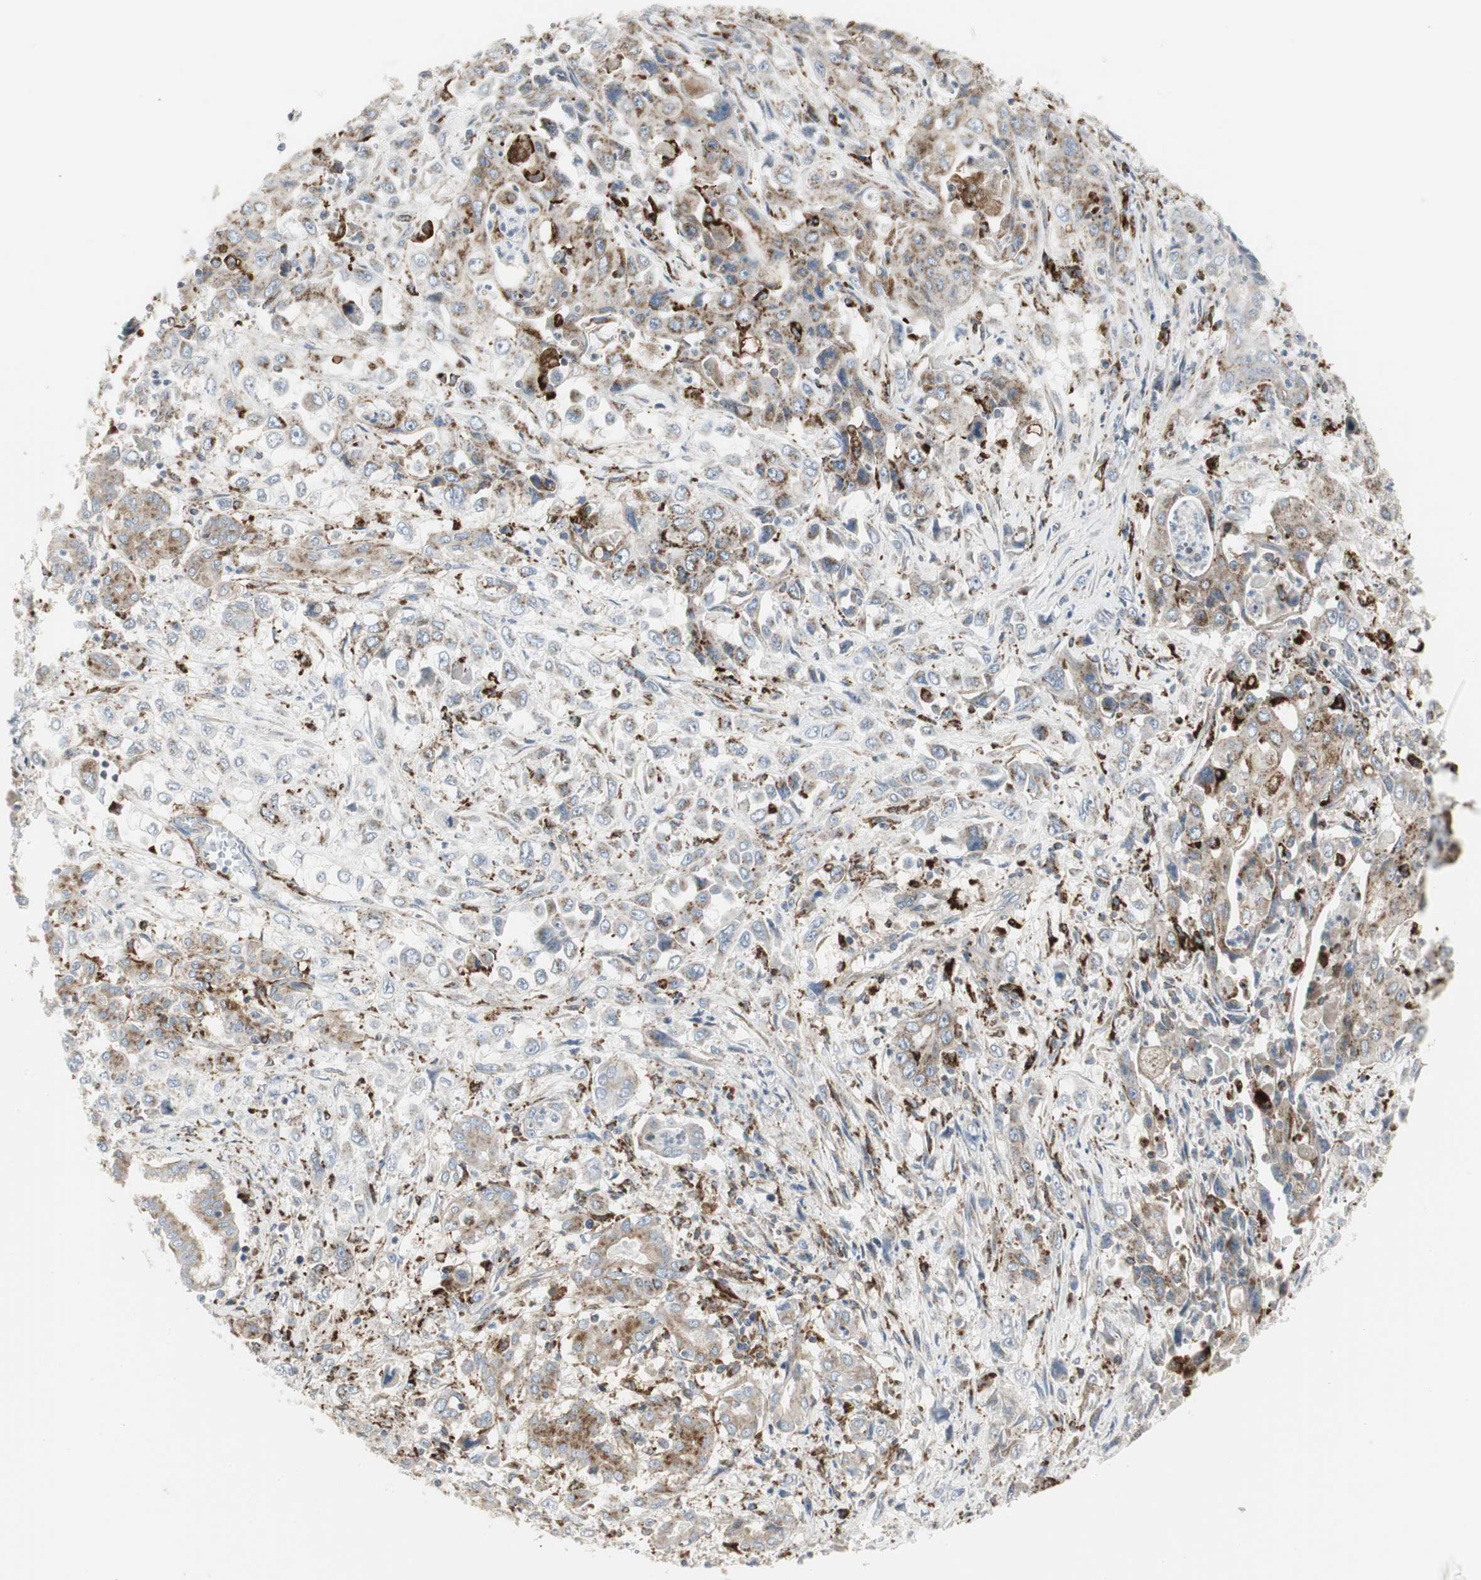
{"staining": {"intensity": "strong", "quantity": "<25%", "location": "cytoplasmic/membranous"}, "tissue": "pancreatic cancer", "cell_type": "Tumor cells", "image_type": "cancer", "snomed": [{"axis": "morphology", "description": "Adenocarcinoma, NOS"}, {"axis": "topography", "description": "Pancreas"}], "caption": "Human adenocarcinoma (pancreatic) stained with a protein marker demonstrates strong staining in tumor cells.", "gene": "ATP6V1B2", "patient": {"sex": "male", "age": 70}}